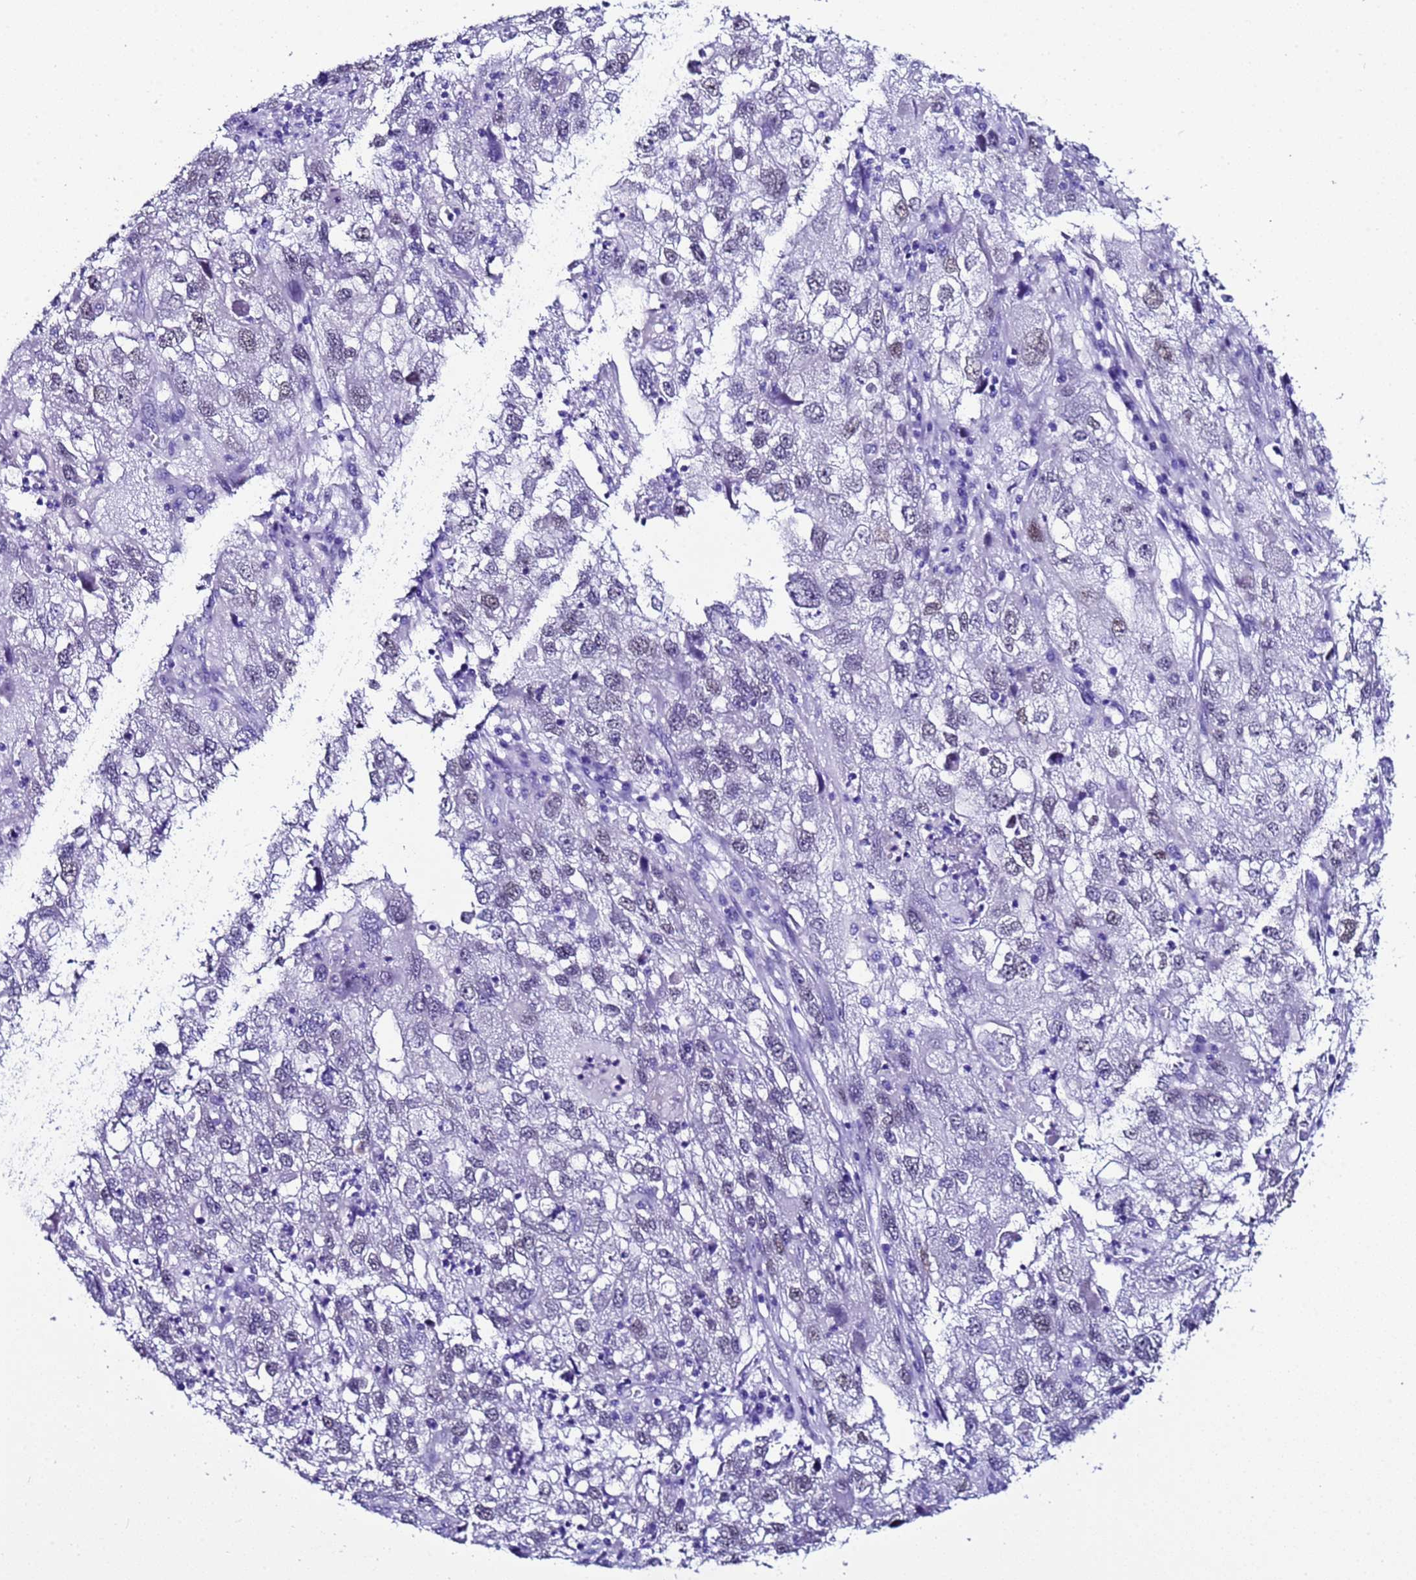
{"staining": {"intensity": "negative", "quantity": "none", "location": "none"}, "tissue": "endometrial cancer", "cell_type": "Tumor cells", "image_type": "cancer", "snomed": [{"axis": "morphology", "description": "Adenocarcinoma, NOS"}, {"axis": "topography", "description": "Endometrium"}], "caption": "IHC histopathology image of endometrial adenocarcinoma stained for a protein (brown), which exhibits no staining in tumor cells.", "gene": "BCL7A", "patient": {"sex": "female", "age": 49}}